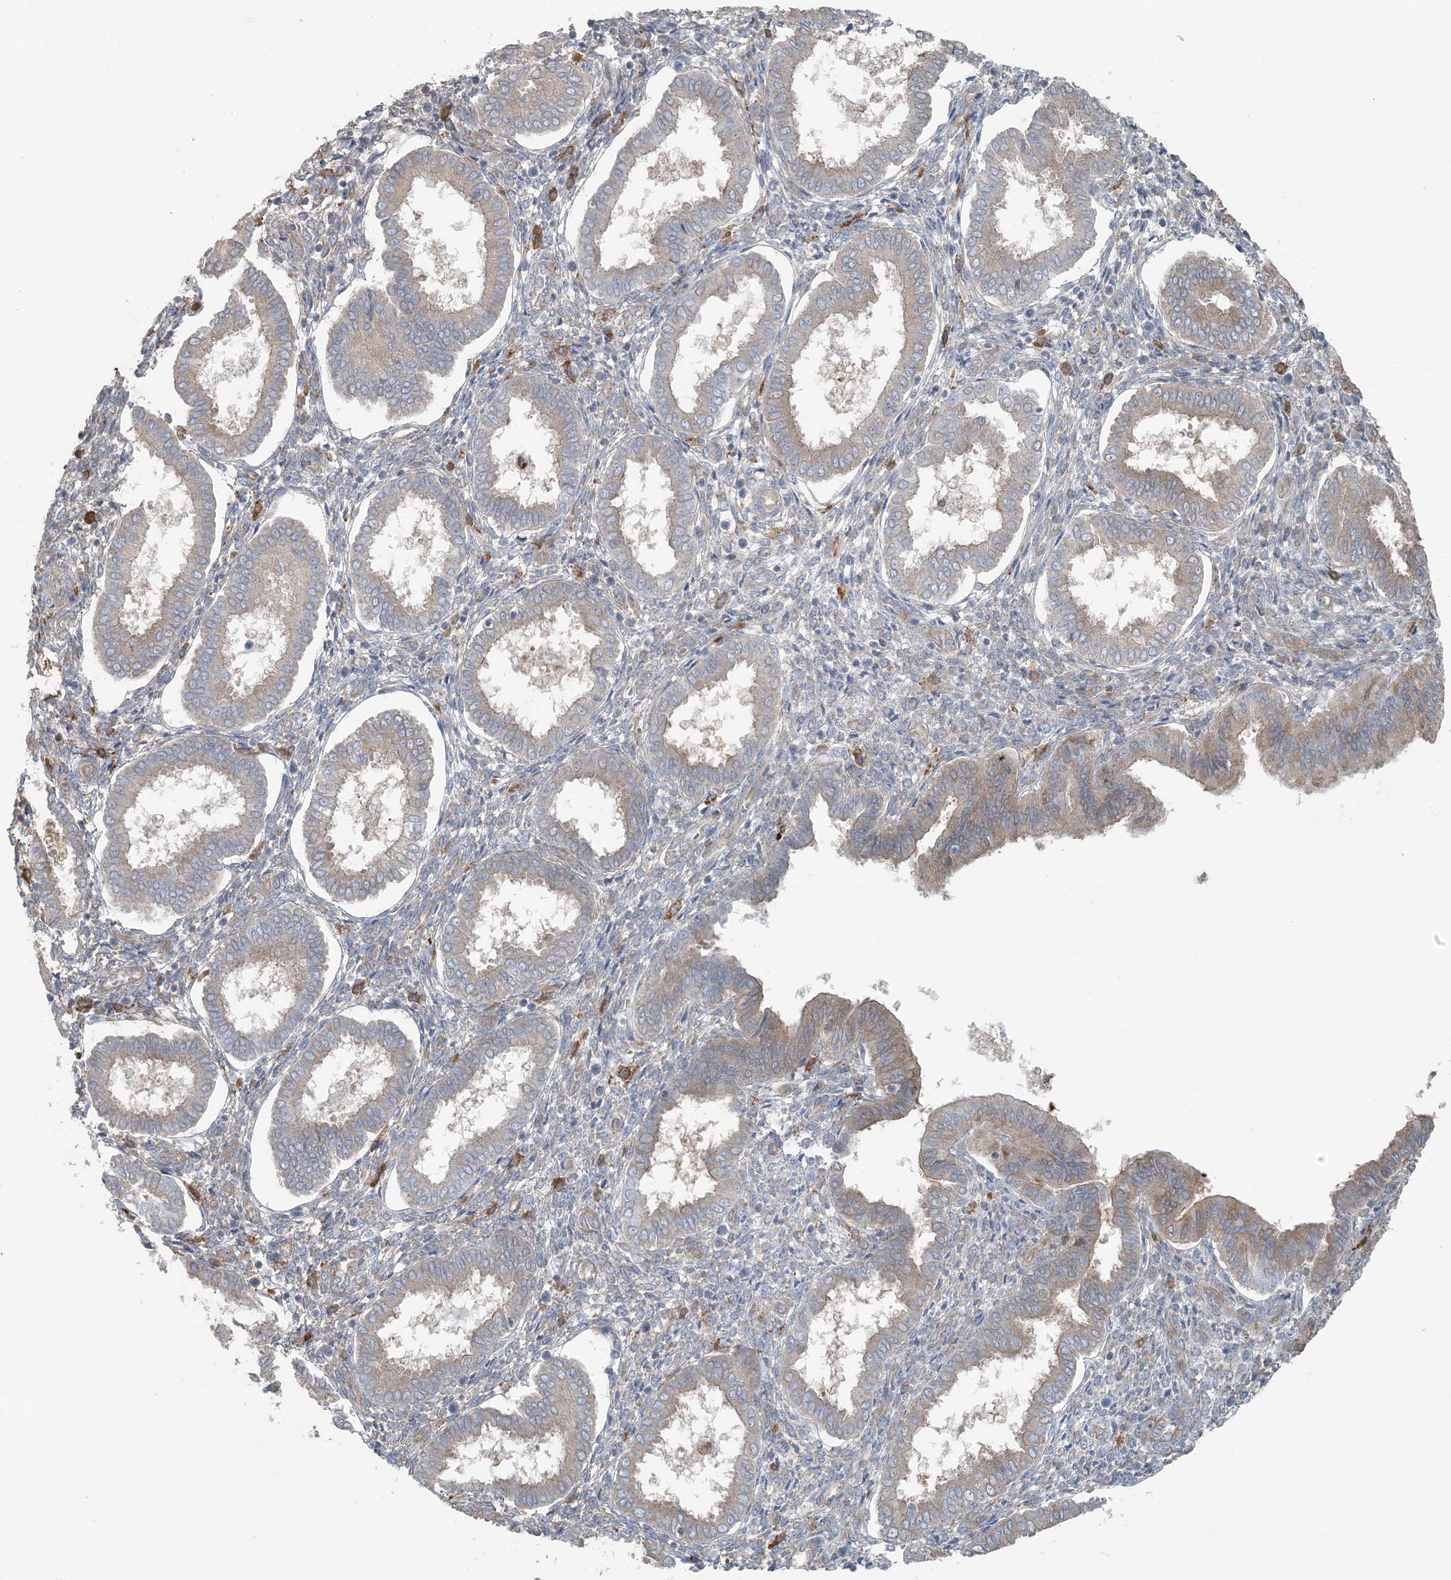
{"staining": {"intensity": "moderate", "quantity": "<25%", "location": "cytoplasmic/membranous"}, "tissue": "endometrium", "cell_type": "Cells in endometrial stroma", "image_type": "normal", "snomed": [{"axis": "morphology", "description": "Normal tissue, NOS"}, {"axis": "topography", "description": "Endometrium"}], "caption": "Immunohistochemical staining of benign endometrium displays <25% levels of moderate cytoplasmic/membranous protein expression in approximately <25% of cells in endometrial stroma.", "gene": "SNX2", "patient": {"sex": "female", "age": 24}}